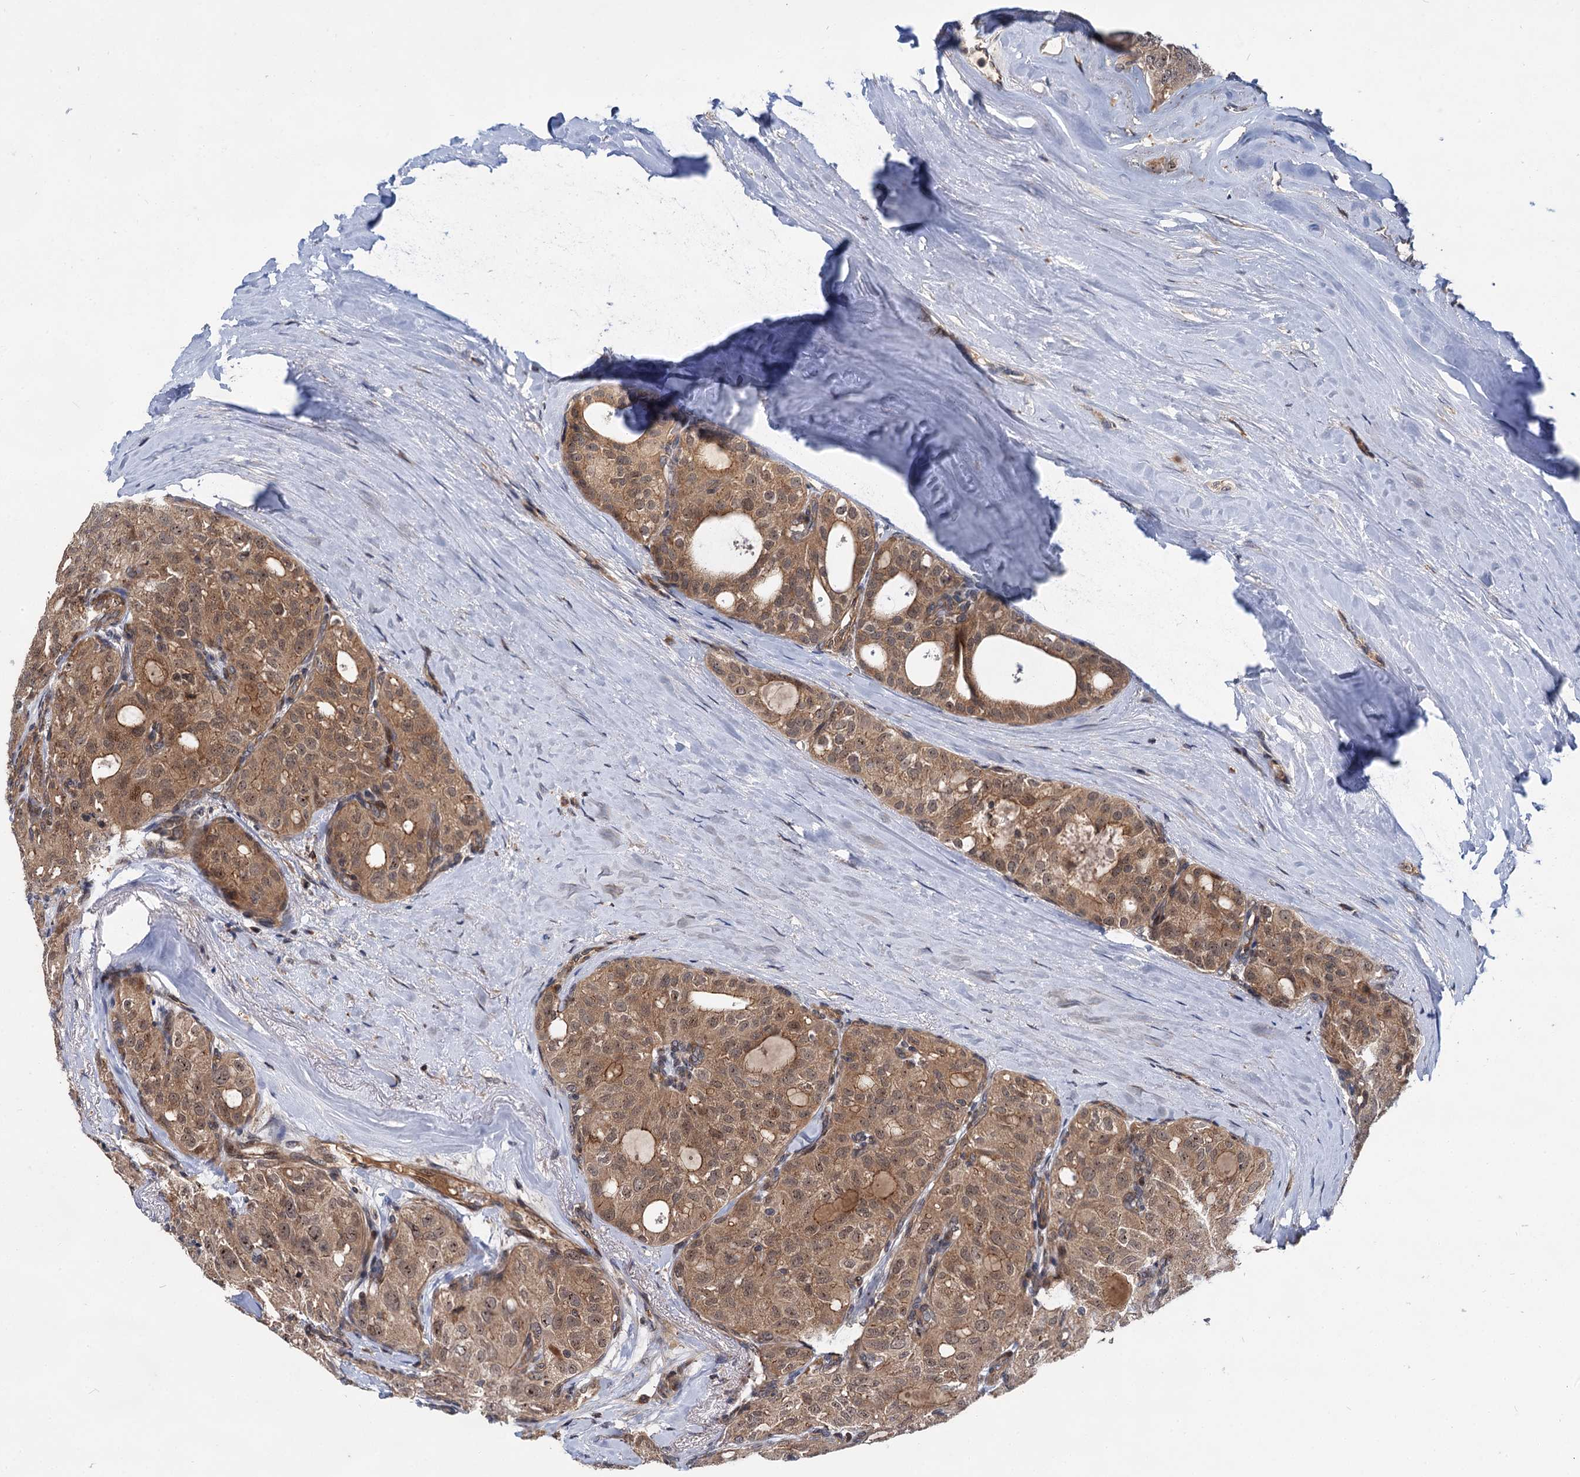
{"staining": {"intensity": "moderate", "quantity": ">75%", "location": "cytoplasmic/membranous,nuclear"}, "tissue": "thyroid cancer", "cell_type": "Tumor cells", "image_type": "cancer", "snomed": [{"axis": "morphology", "description": "Follicular adenoma carcinoma, NOS"}, {"axis": "topography", "description": "Thyroid gland"}], "caption": "Immunohistochemical staining of follicular adenoma carcinoma (thyroid) displays medium levels of moderate cytoplasmic/membranous and nuclear positivity in approximately >75% of tumor cells. The protein is shown in brown color, while the nuclei are stained blue.", "gene": "ABLIM1", "patient": {"sex": "male", "age": 75}}